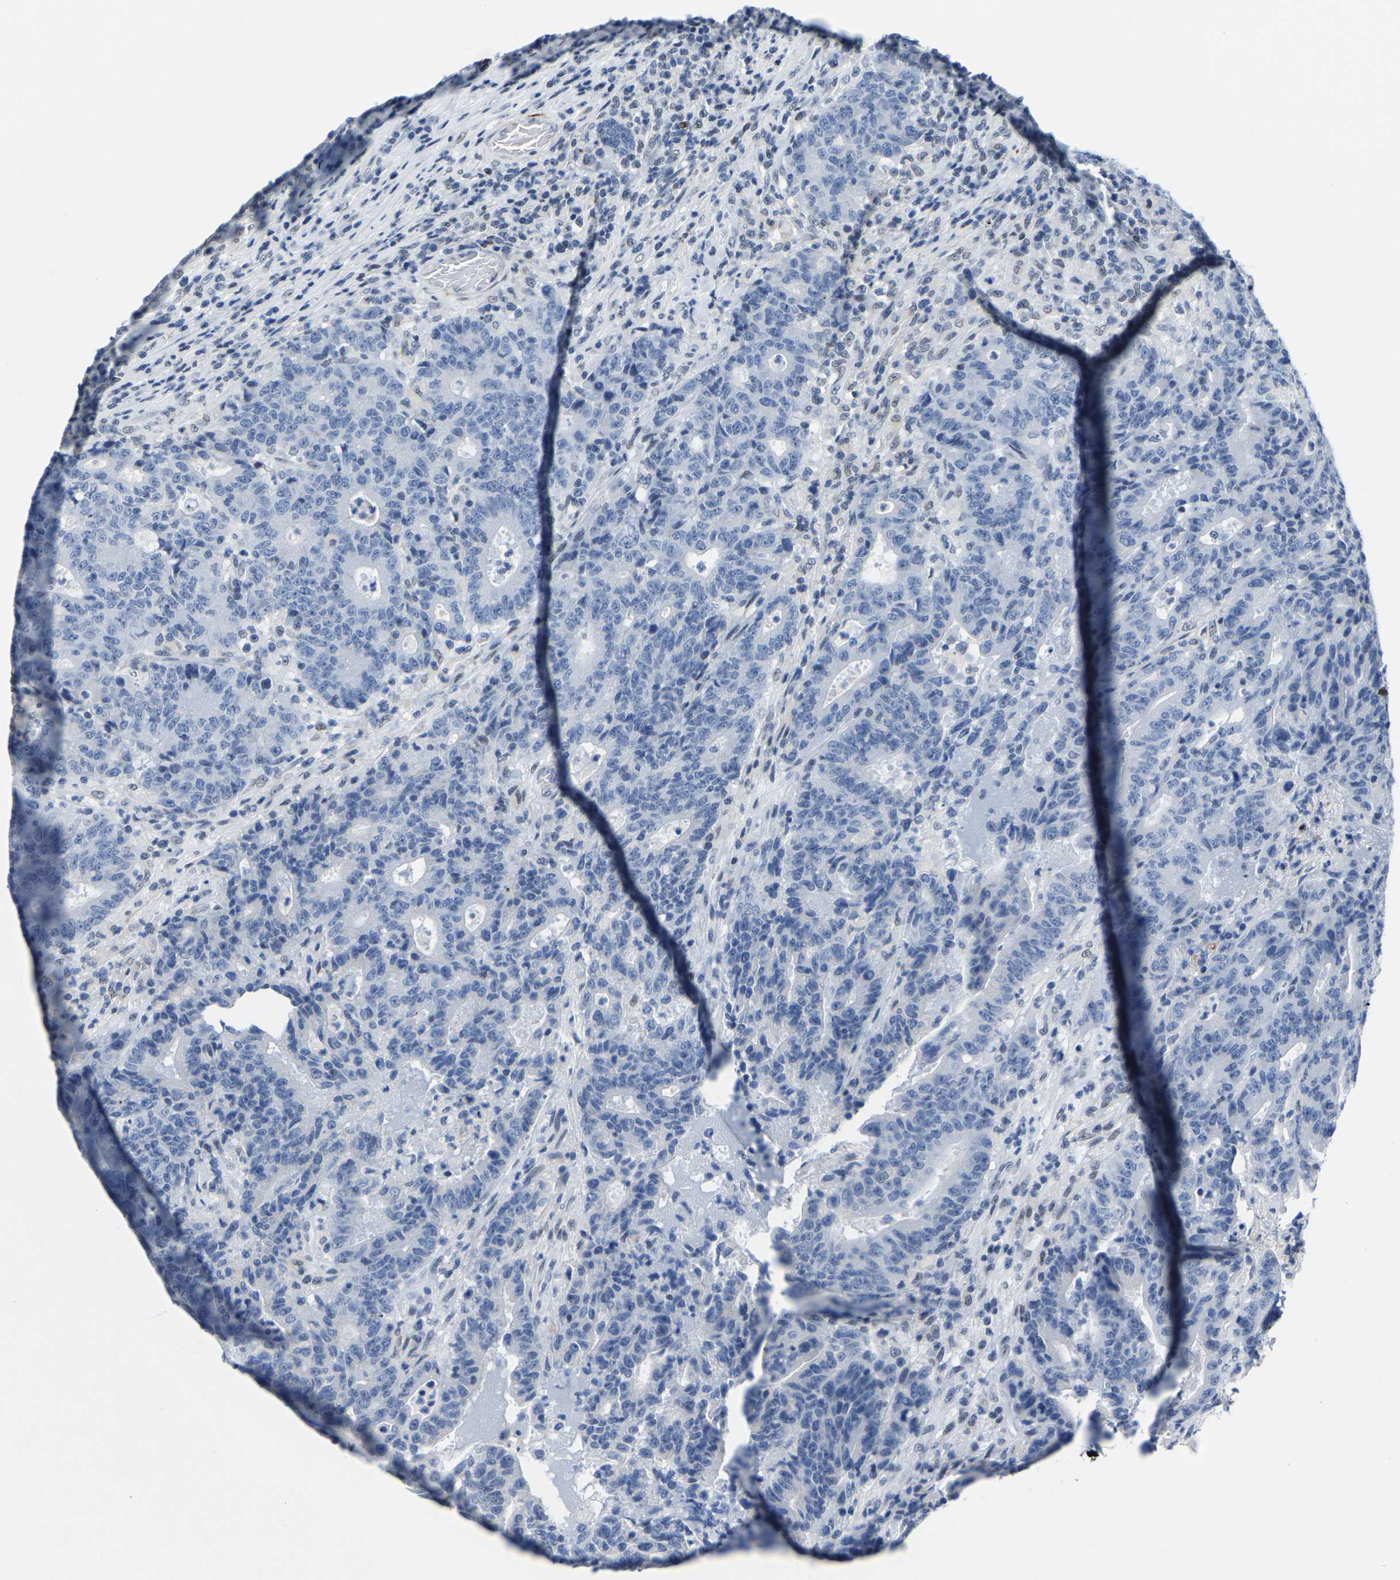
{"staining": {"intensity": "negative", "quantity": "none", "location": "none"}, "tissue": "colorectal cancer", "cell_type": "Tumor cells", "image_type": "cancer", "snomed": [{"axis": "morphology", "description": "Adenocarcinoma, NOS"}, {"axis": "topography", "description": "Colon"}], "caption": "Protein analysis of colorectal cancer demonstrates no significant positivity in tumor cells.", "gene": "SETD1B", "patient": {"sex": "female", "age": 75}}